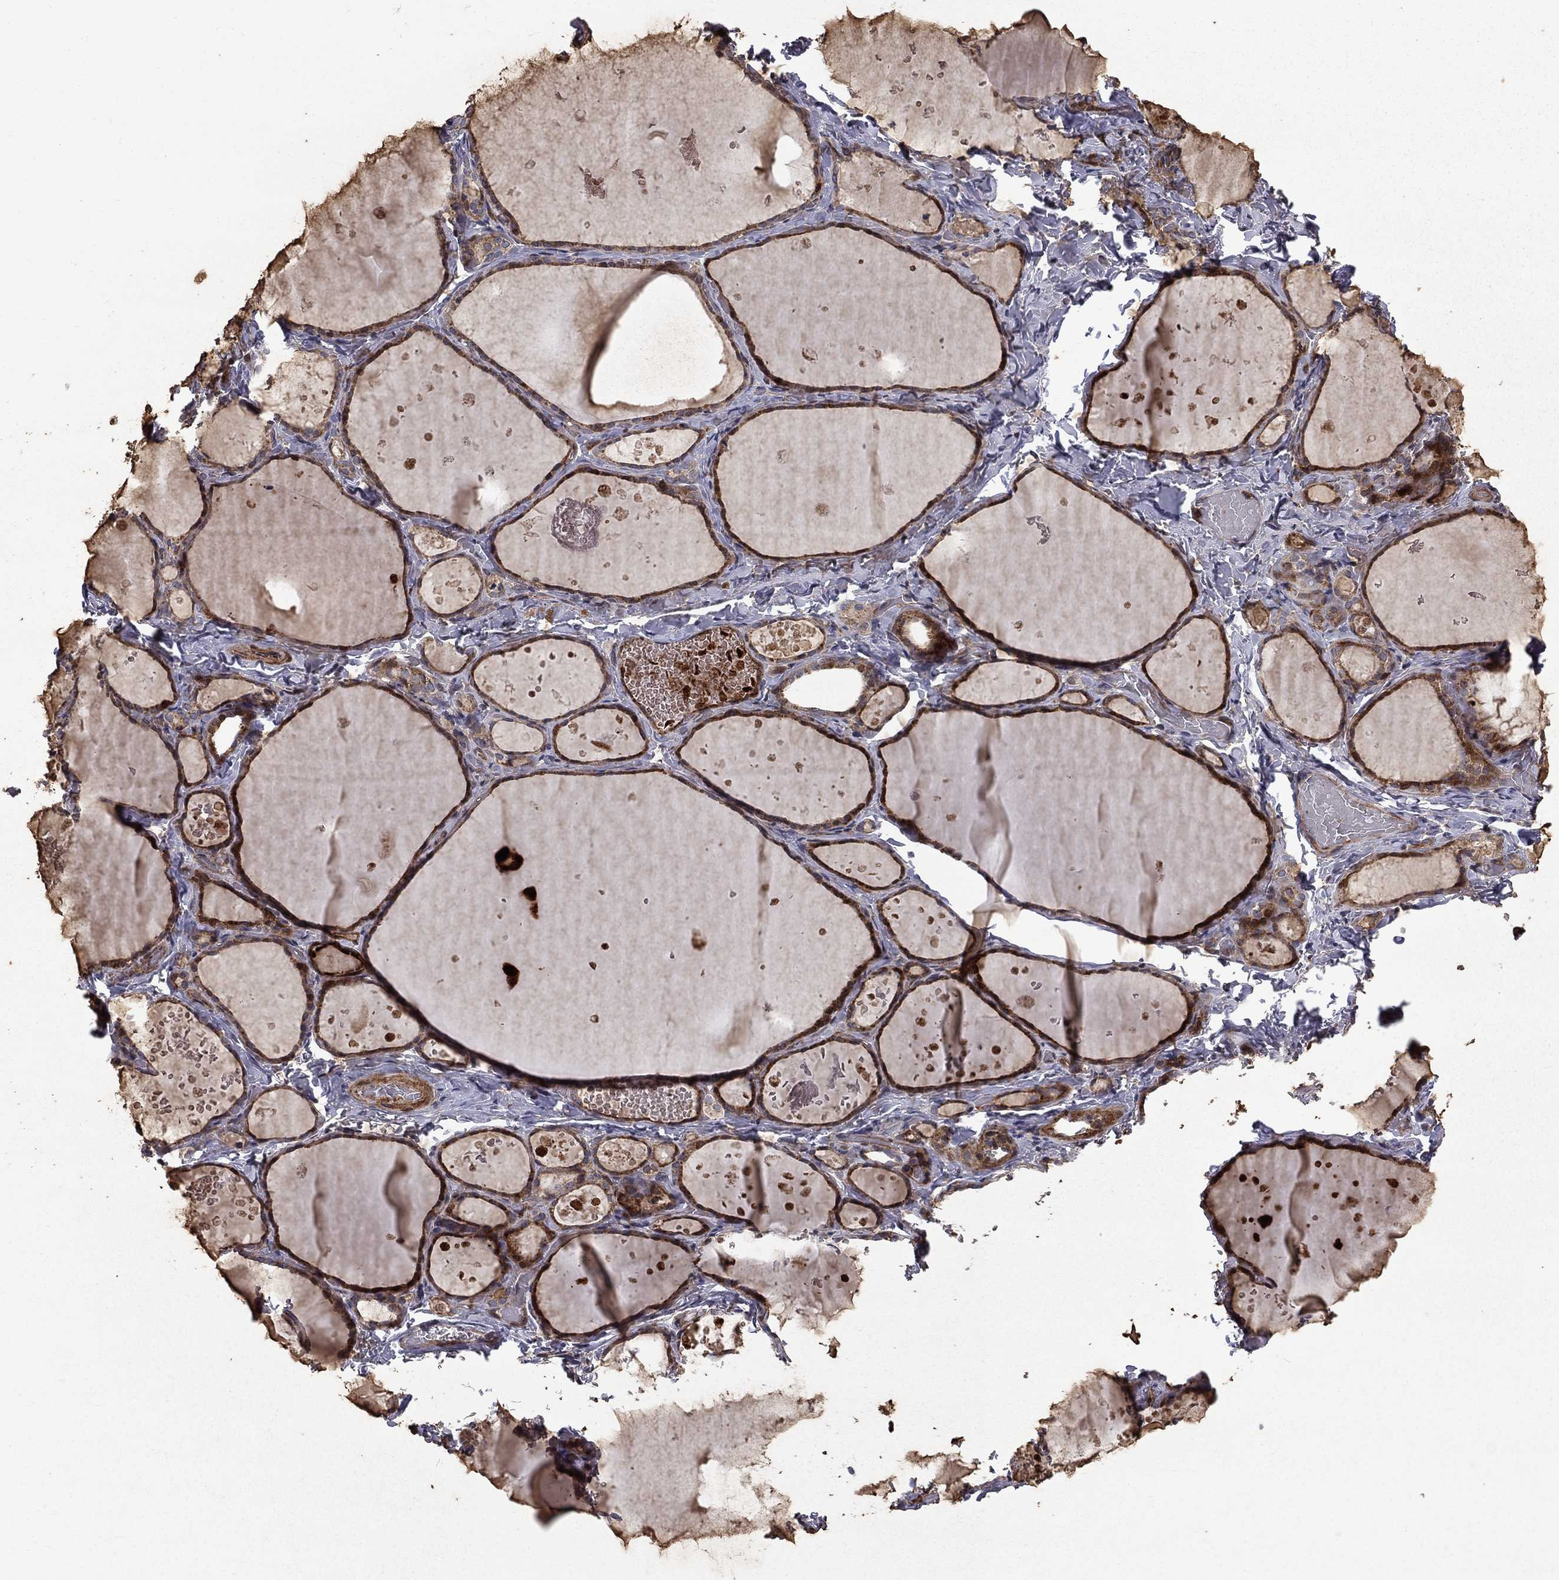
{"staining": {"intensity": "strong", "quantity": ">75%", "location": "cytoplasmic/membranous,nuclear"}, "tissue": "thyroid gland", "cell_type": "Glandular cells", "image_type": "normal", "snomed": [{"axis": "morphology", "description": "Normal tissue, NOS"}, {"axis": "topography", "description": "Thyroid gland"}], "caption": "Protein staining of normal thyroid gland reveals strong cytoplasmic/membranous,nuclear positivity in approximately >75% of glandular cells. Nuclei are stained in blue.", "gene": "MIOS", "patient": {"sex": "female", "age": 56}}